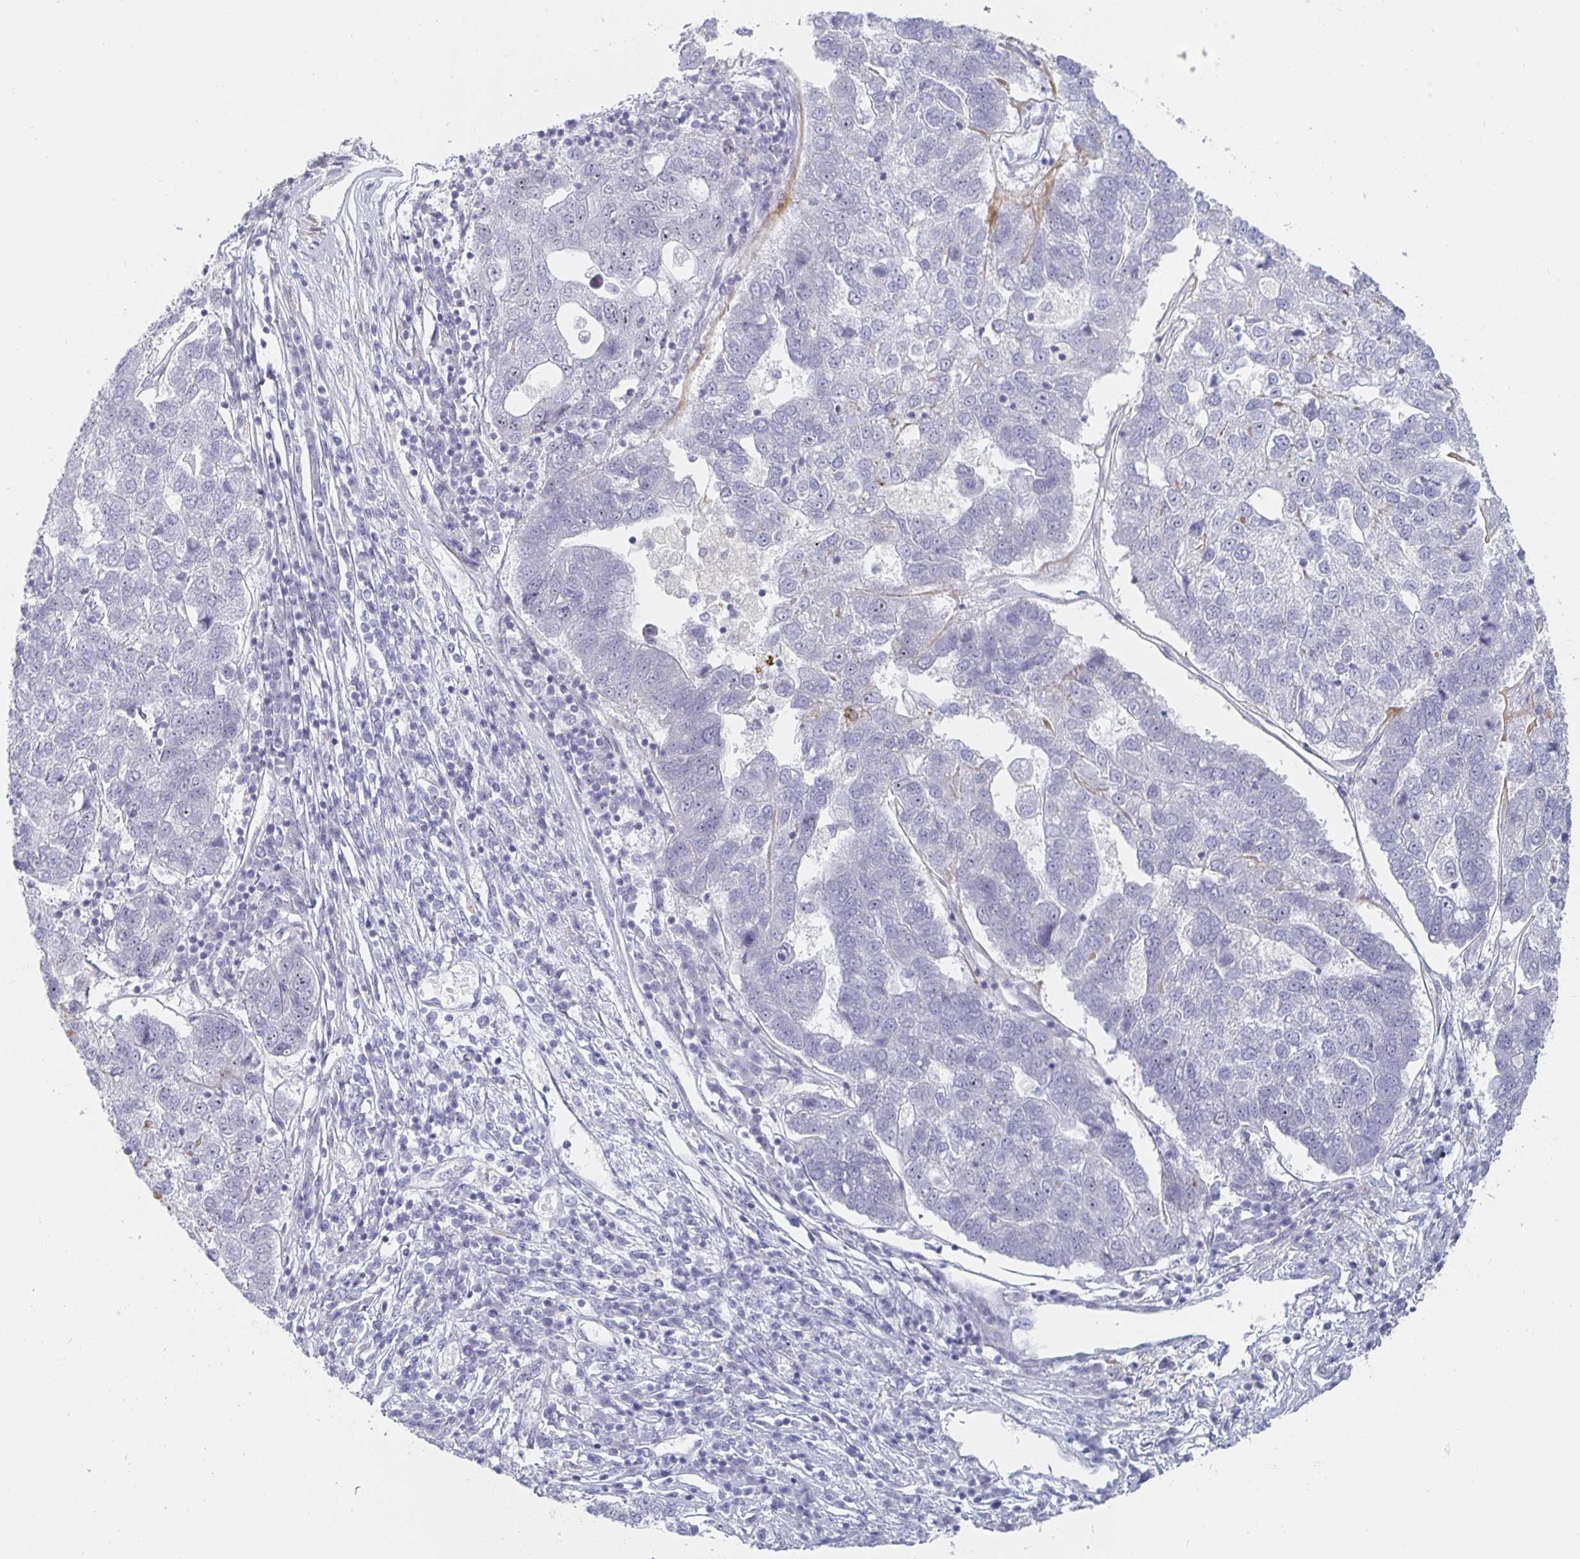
{"staining": {"intensity": "negative", "quantity": "none", "location": "none"}, "tissue": "pancreatic cancer", "cell_type": "Tumor cells", "image_type": "cancer", "snomed": [{"axis": "morphology", "description": "Adenocarcinoma, NOS"}, {"axis": "topography", "description": "Pancreas"}], "caption": "The immunohistochemistry (IHC) photomicrograph has no significant staining in tumor cells of pancreatic adenocarcinoma tissue.", "gene": "S100G", "patient": {"sex": "female", "age": 61}}